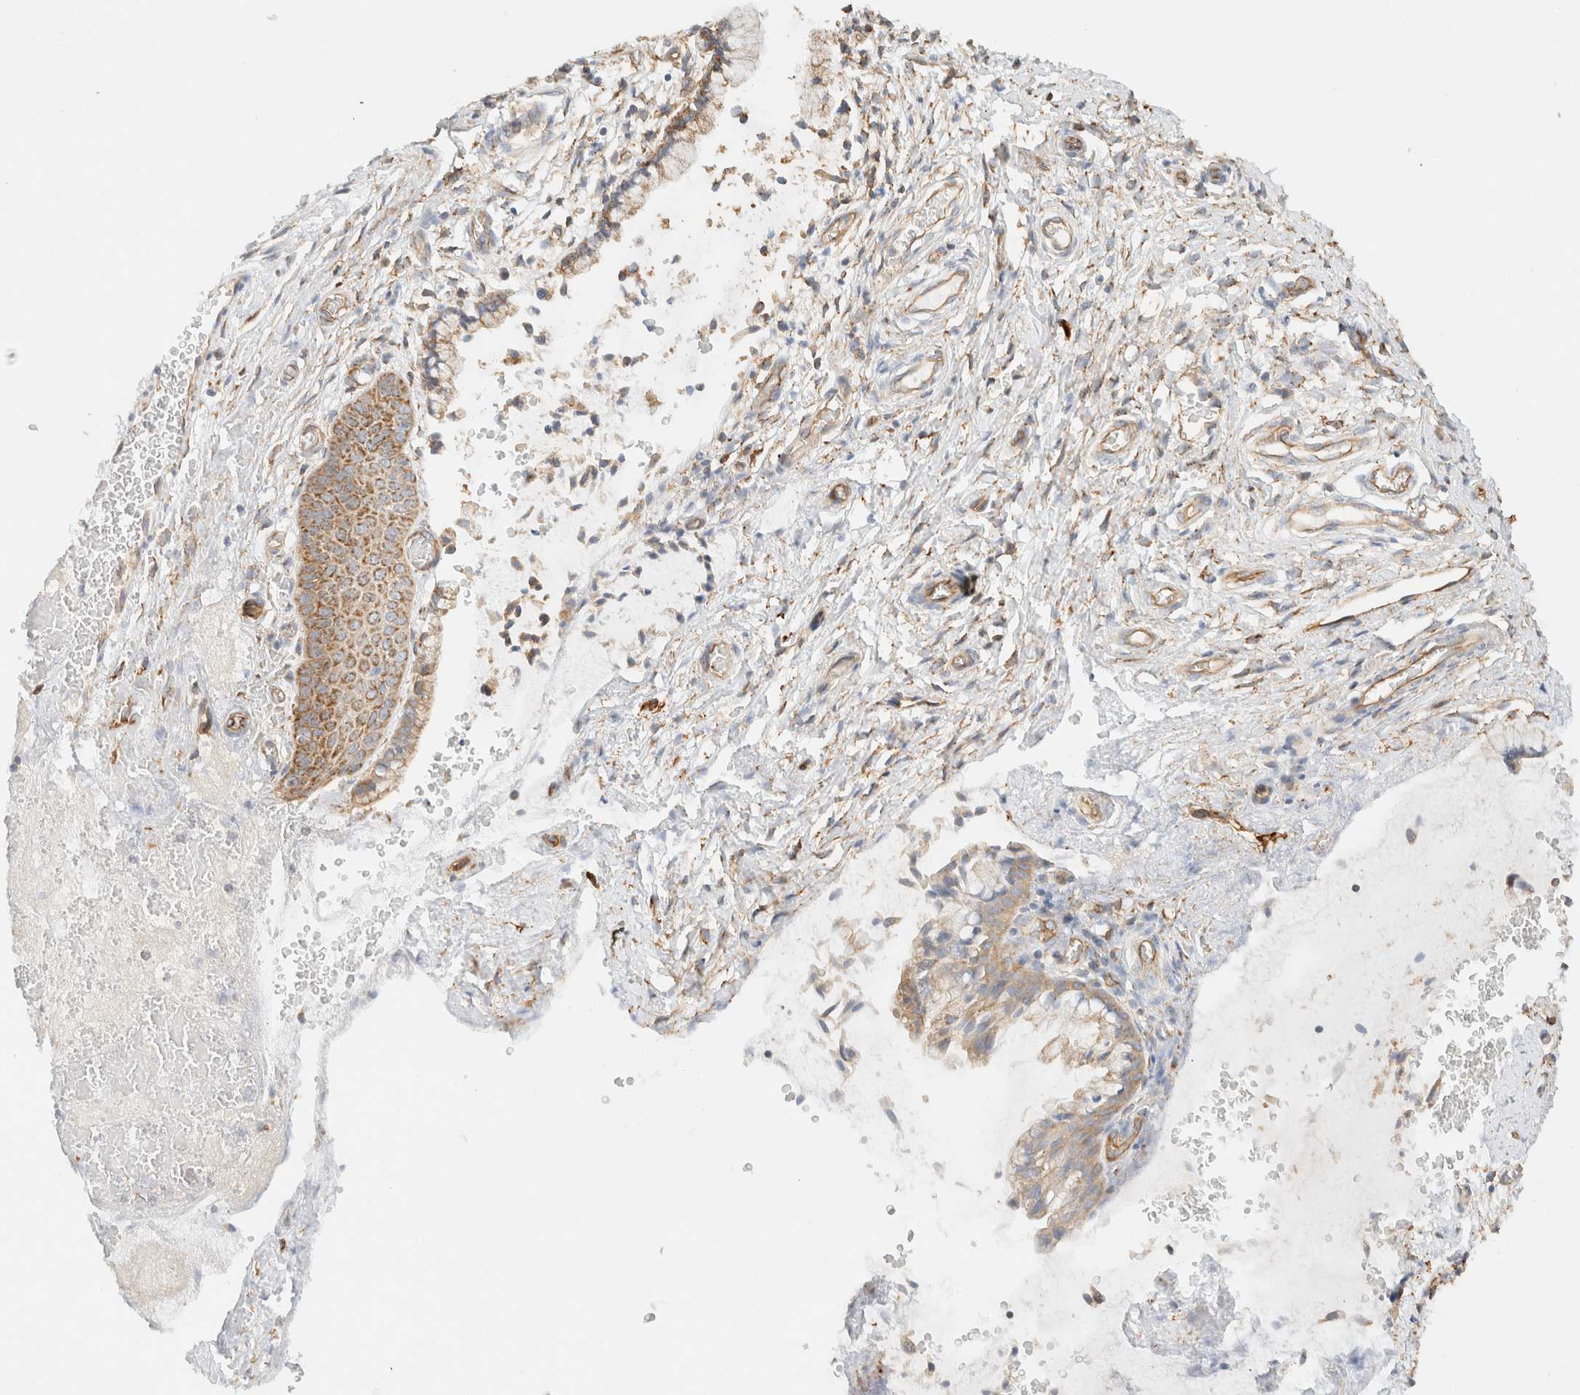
{"staining": {"intensity": "moderate", "quantity": "<25%", "location": "cytoplasmic/membranous"}, "tissue": "cervix", "cell_type": "Glandular cells", "image_type": "normal", "snomed": [{"axis": "morphology", "description": "Normal tissue, NOS"}, {"axis": "topography", "description": "Cervix"}], "caption": "Brown immunohistochemical staining in unremarkable human cervix demonstrates moderate cytoplasmic/membranous staining in about <25% of glandular cells.", "gene": "CYB5R4", "patient": {"sex": "female", "age": 55}}